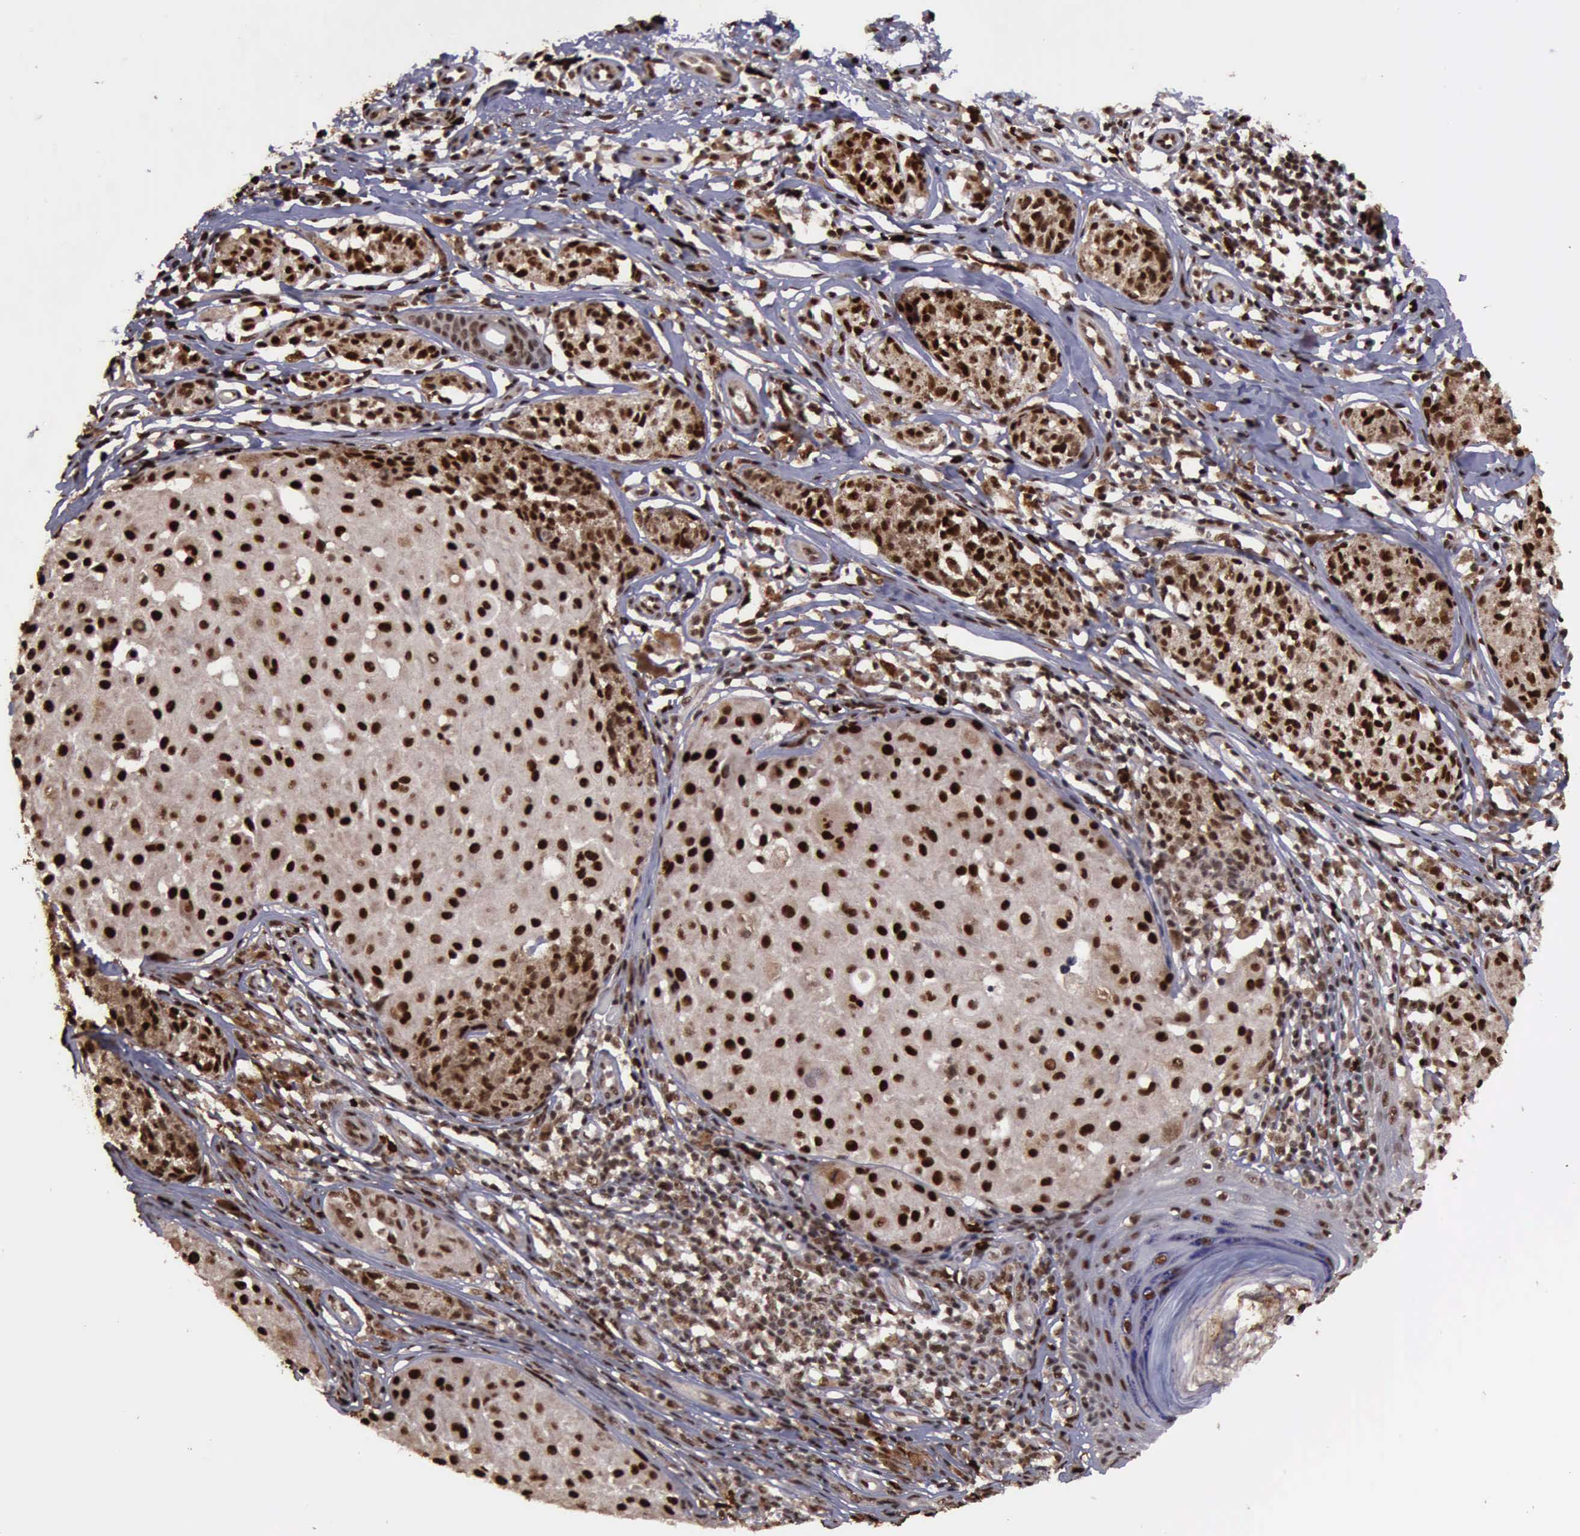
{"staining": {"intensity": "strong", "quantity": ">75%", "location": "cytoplasmic/membranous,nuclear"}, "tissue": "melanoma", "cell_type": "Tumor cells", "image_type": "cancer", "snomed": [{"axis": "morphology", "description": "Malignant melanoma, NOS"}, {"axis": "topography", "description": "Skin"}], "caption": "Immunohistochemistry (IHC) (DAB (3,3'-diaminobenzidine)) staining of human melanoma reveals strong cytoplasmic/membranous and nuclear protein expression in about >75% of tumor cells. (DAB (3,3'-diaminobenzidine) = brown stain, brightfield microscopy at high magnification).", "gene": "TRMT2A", "patient": {"sex": "male", "age": 36}}